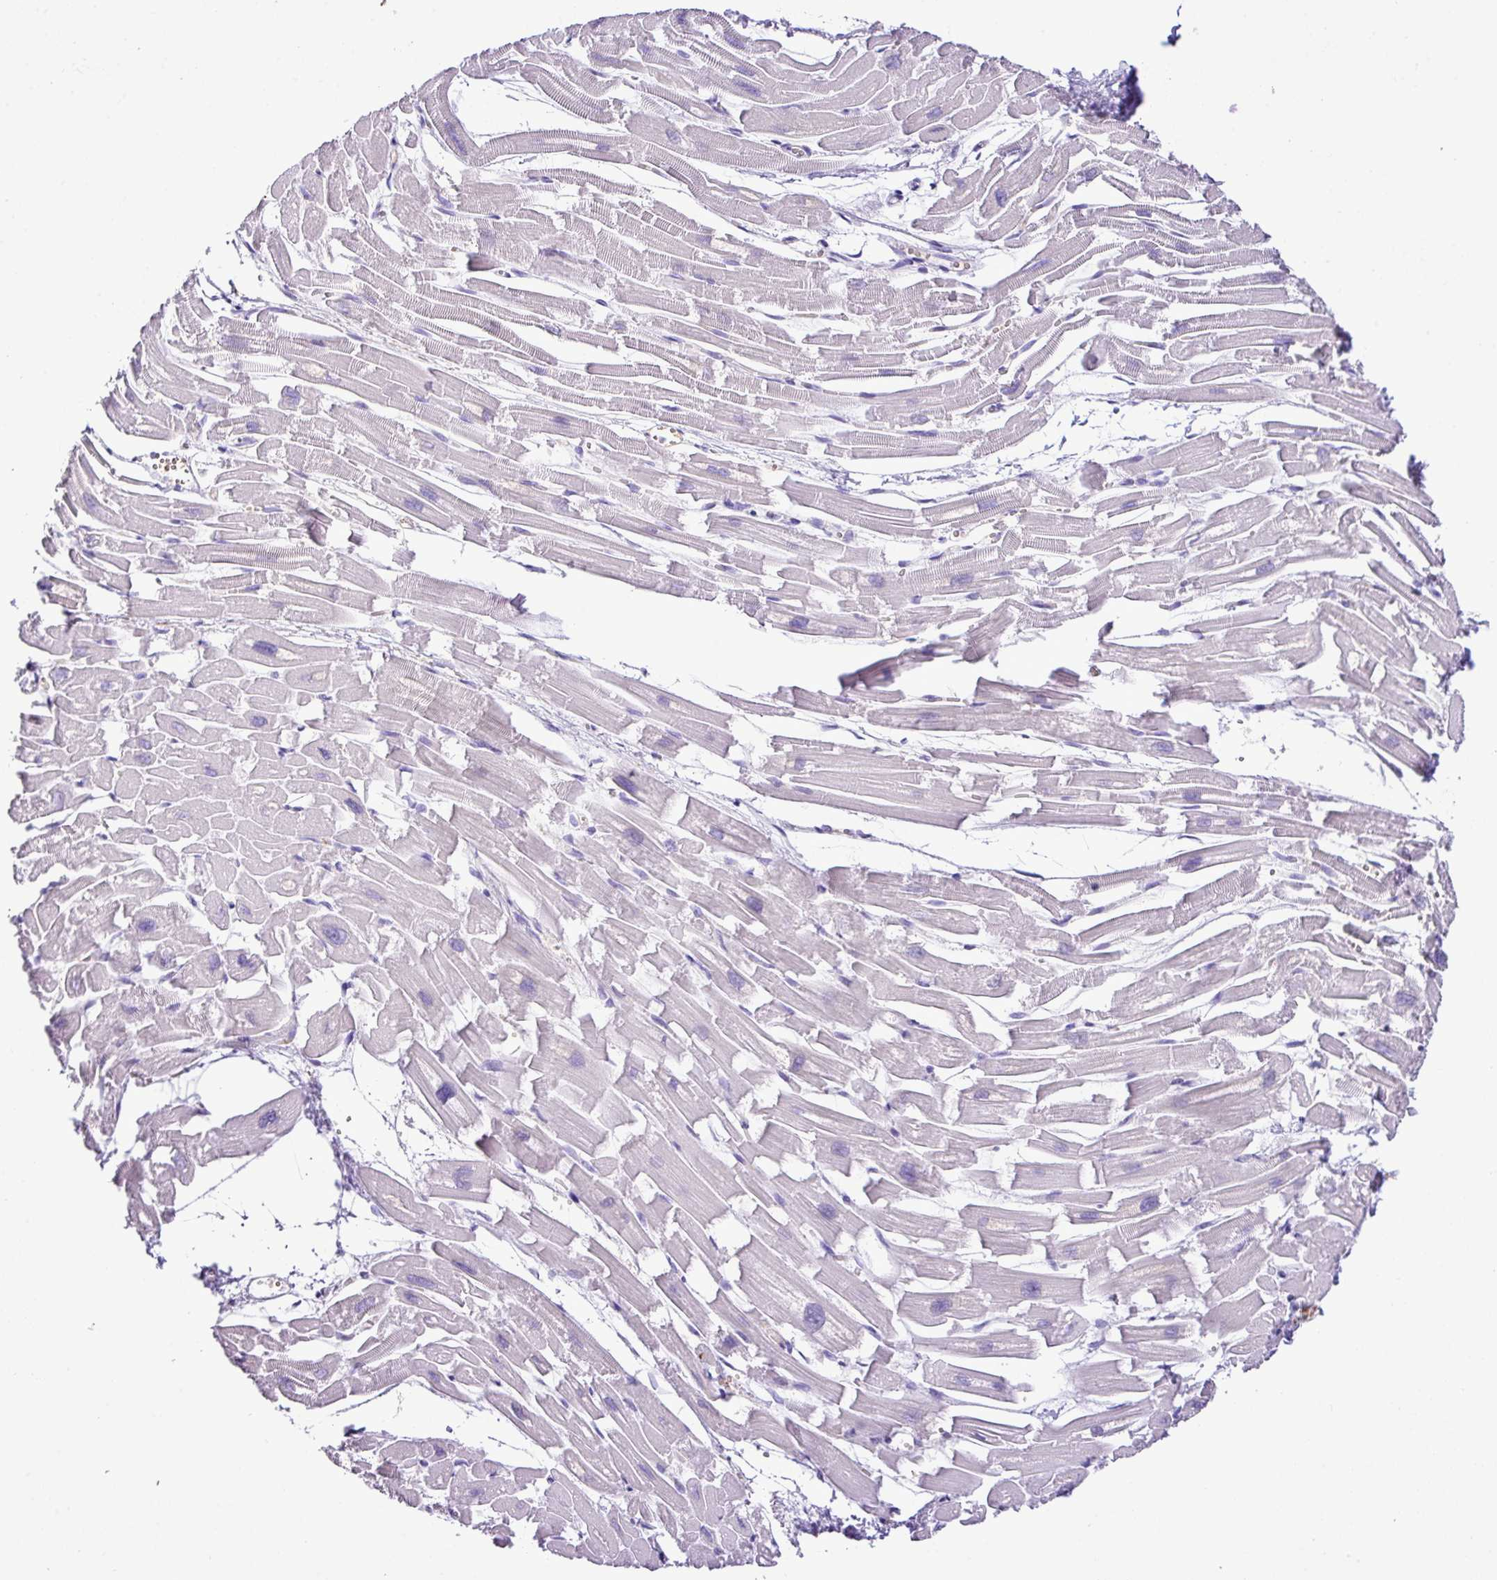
{"staining": {"intensity": "negative", "quantity": "none", "location": "none"}, "tissue": "heart muscle", "cell_type": "Cardiomyocytes", "image_type": "normal", "snomed": [{"axis": "morphology", "description": "Normal tissue, NOS"}, {"axis": "topography", "description": "Heart"}], "caption": "This is a histopathology image of immunohistochemistry (IHC) staining of benign heart muscle, which shows no expression in cardiomyocytes.", "gene": "ZSCAN5A", "patient": {"sex": "male", "age": 54}}